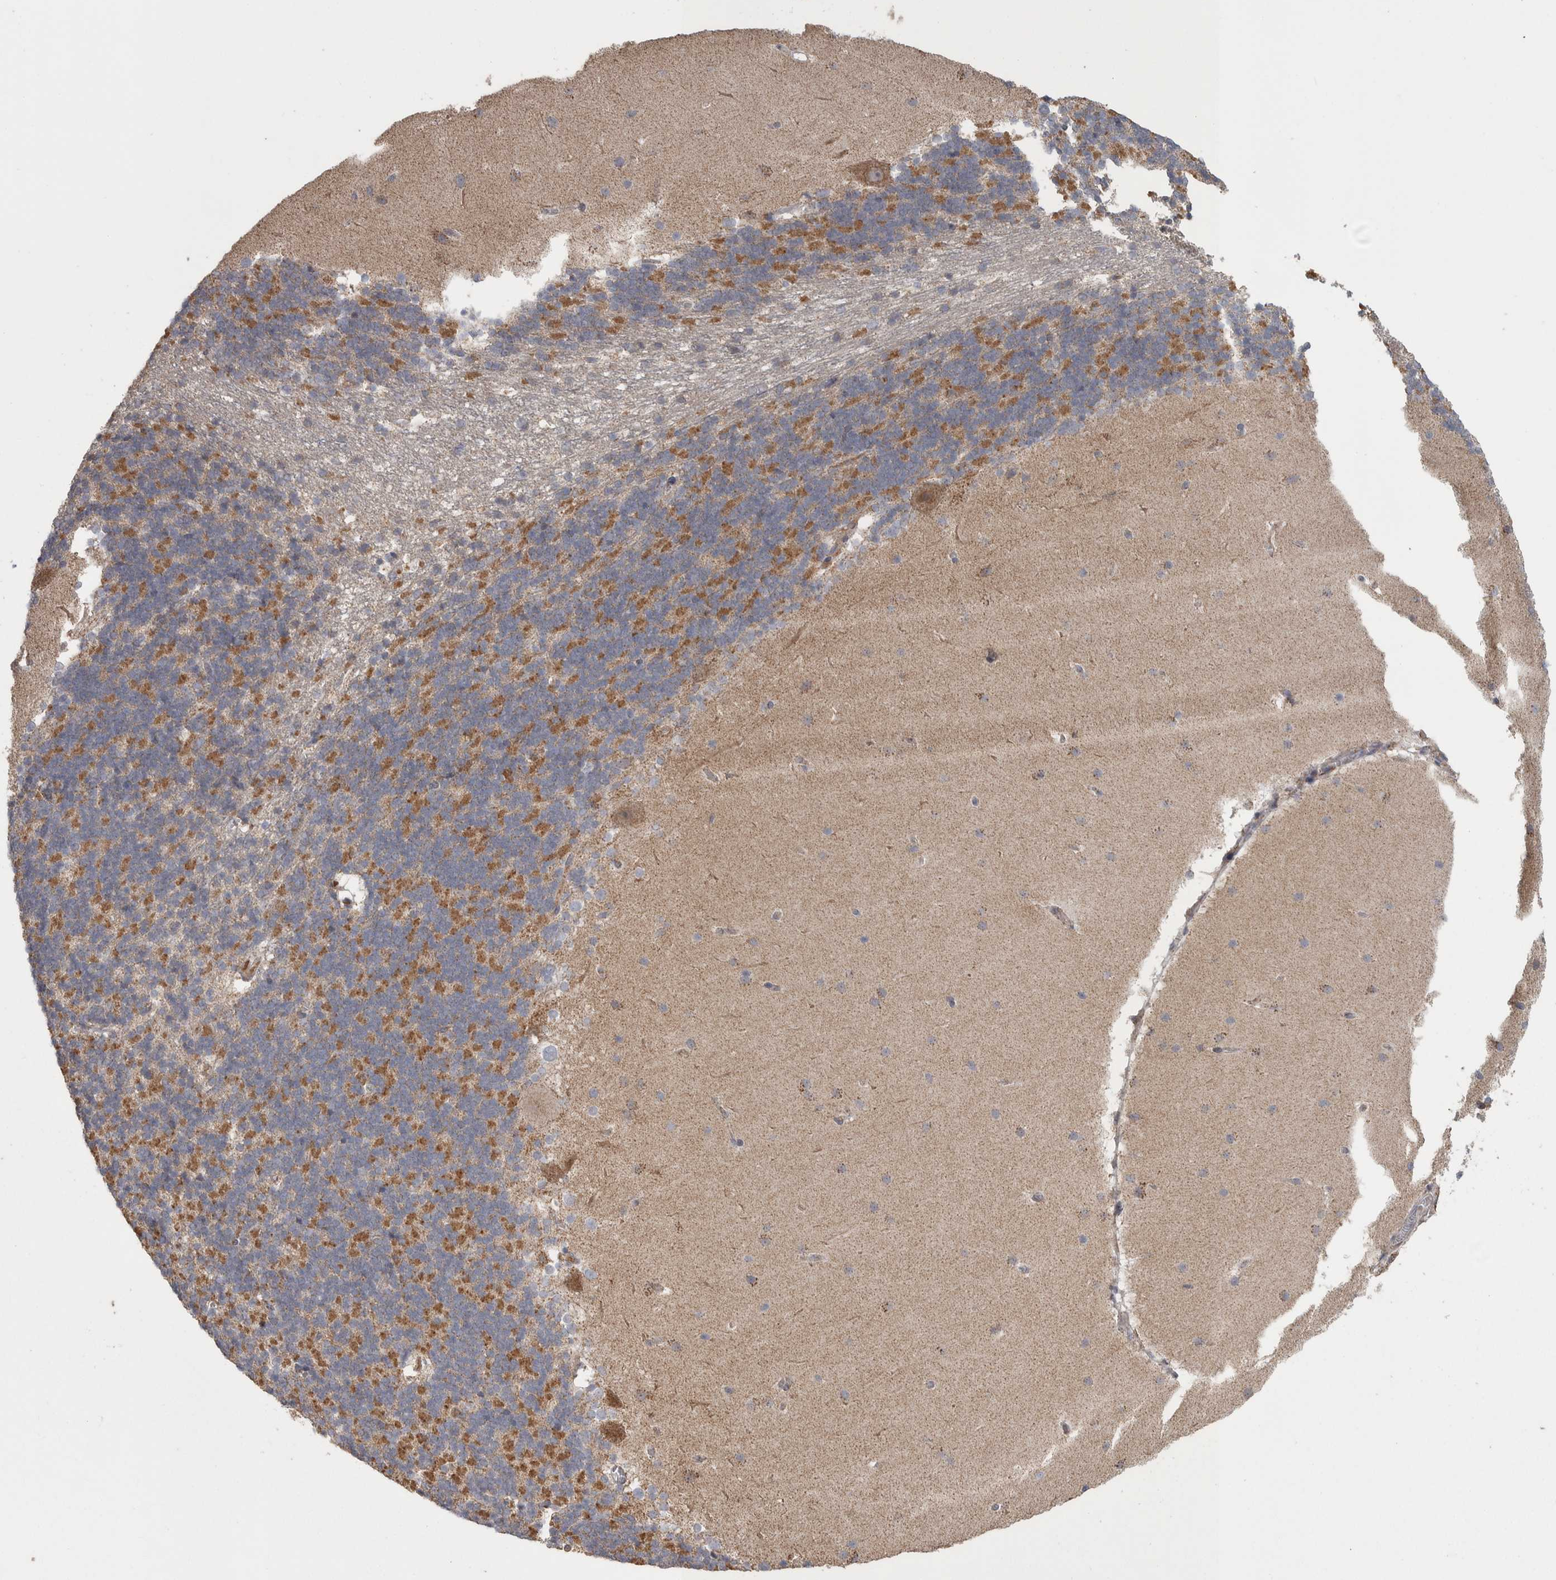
{"staining": {"intensity": "moderate", "quantity": "25%-75%", "location": "cytoplasmic/membranous"}, "tissue": "cerebellum", "cell_type": "Cells in granular layer", "image_type": "normal", "snomed": [{"axis": "morphology", "description": "Normal tissue, NOS"}, {"axis": "topography", "description": "Cerebellum"}], "caption": "Protein expression analysis of normal cerebellum shows moderate cytoplasmic/membranous staining in approximately 25%-75% of cells in granular layer. (Brightfield microscopy of DAB IHC at high magnification).", "gene": "SCO1", "patient": {"sex": "female", "age": 19}}